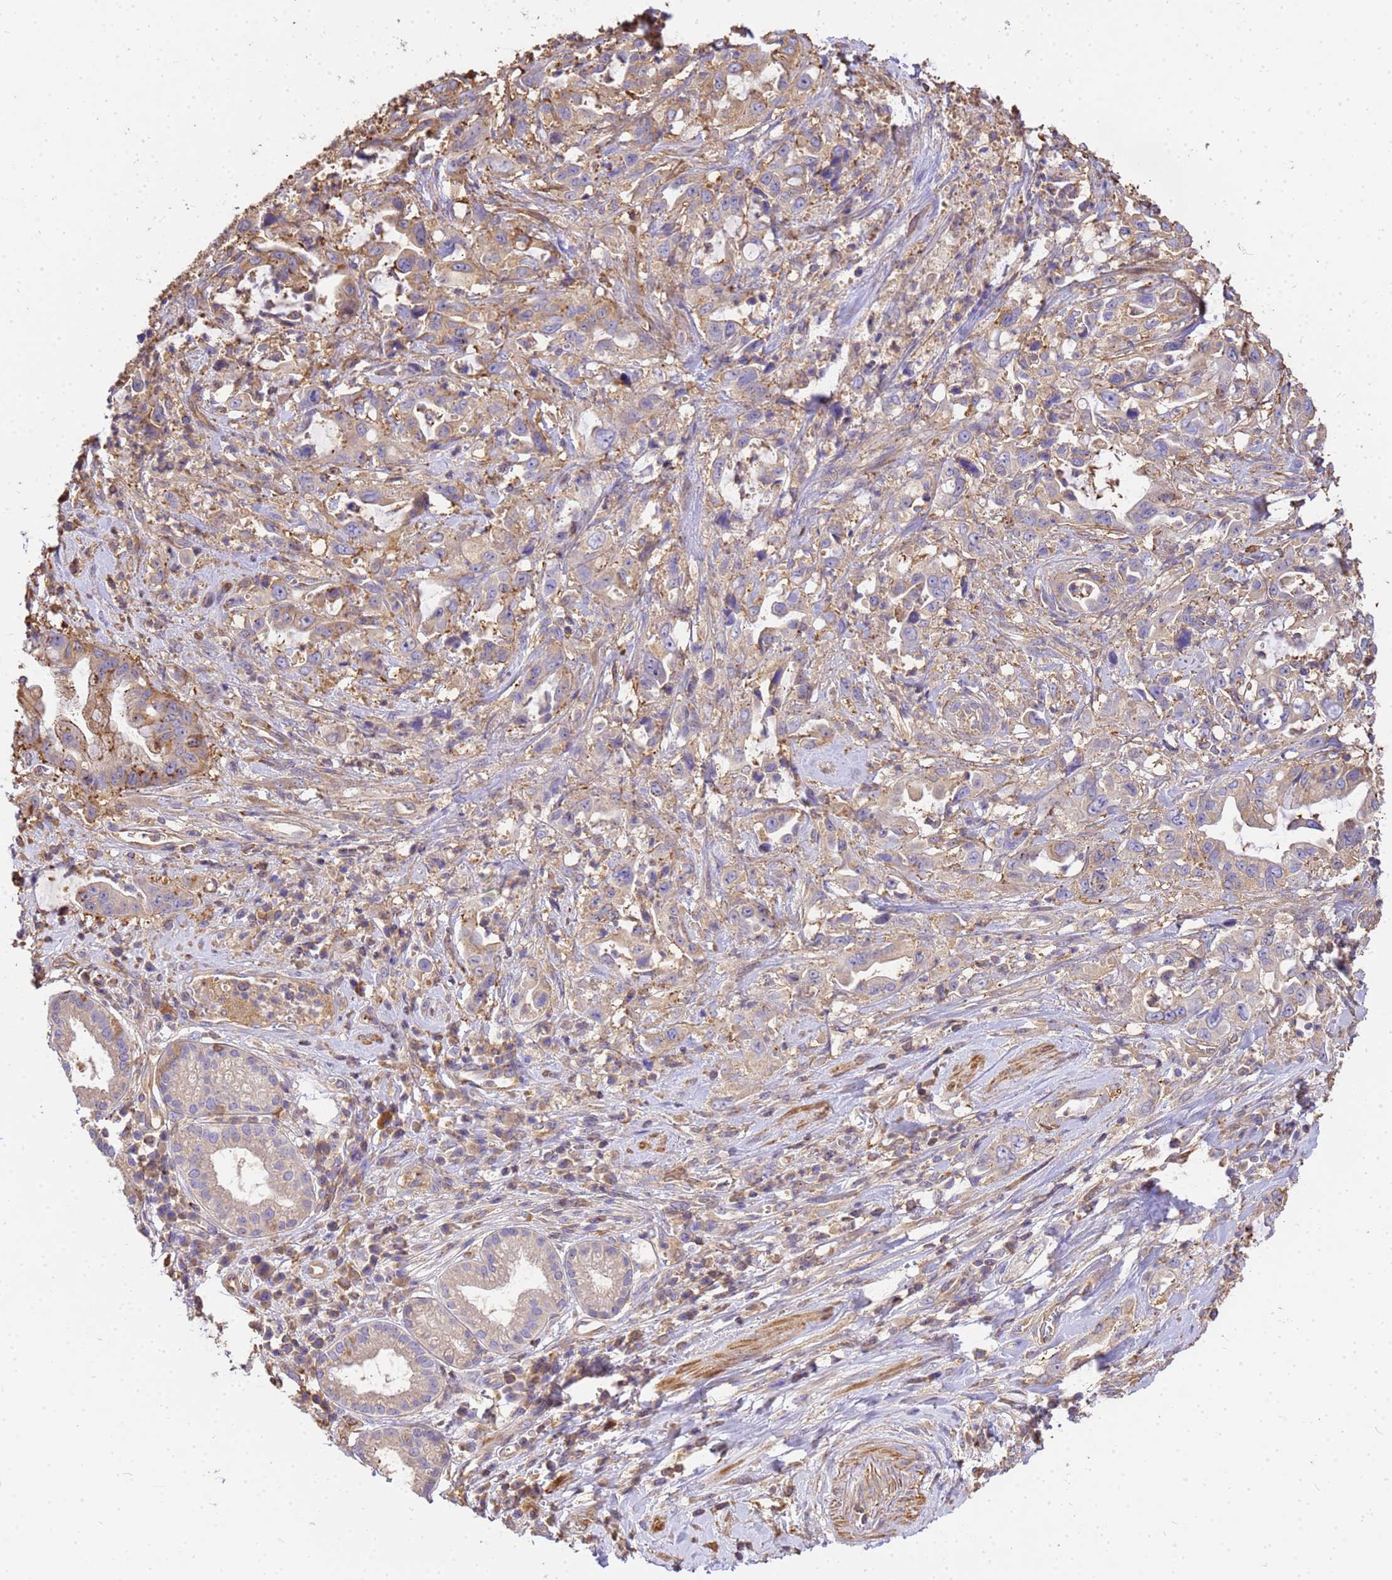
{"staining": {"intensity": "weak", "quantity": ">75%", "location": "cytoplasmic/membranous"}, "tissue": "pancreatic cancer", "cell_type": "Tumor cells", "image_type": "cancer", "snomed": [{"axis": "morphology", "description": "Adenocarcinoma, NOS"}, {"axis": "topography", "description": "Pancreas"}], "caption": "The micrograph demonstrates staining of pancreatic adenocarcinoma, revealing weak cytoplasmic/membranous protein expression (brown color) within tumor cells.", "gene": "WDR64", "patient": {"sex": "female", "age": 61}}